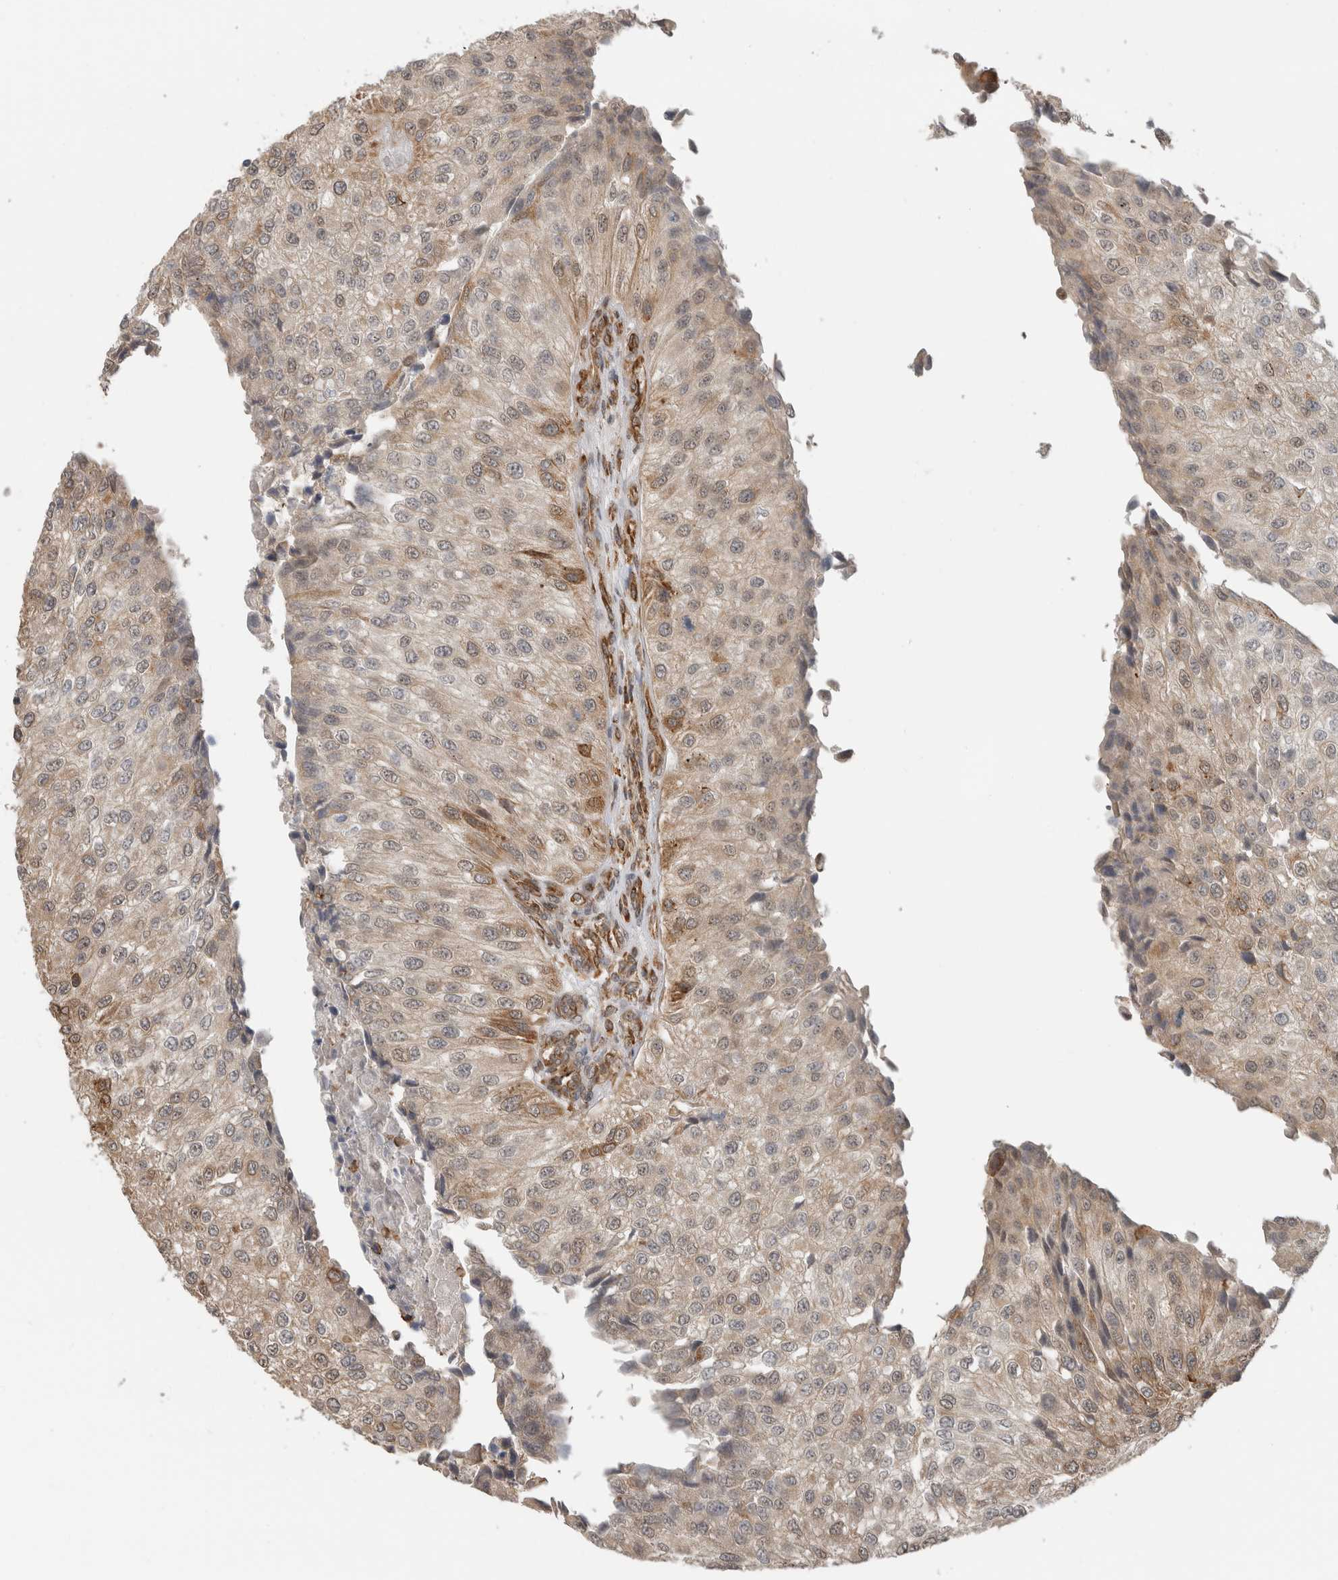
{"staining": {"intensity": "moderate", "quantity": "<25%", "location": "cytoplasmic/membranous"}, "tissue": "urothelial cancer", "cell_type": "Tumor cells", "image_type": "cancer", "snomed": [{"axis": "morphology", "description": "Urothelial carcinoma, High grade"}, {"axis": "topography", "description": "Kidney"}, {"axis": "topography", "description": "Urinary bladder"}], "caption": "An immunohistochemistry photomicrograph of tumor tissue is shown. Protein staining in brown shows moderate cytoplasmic/membranous positivity in high-grade urothelial carcinoma within tumor cells.", "gene": "MS4A7", "patient": {"sex": "male", "age": 77}}